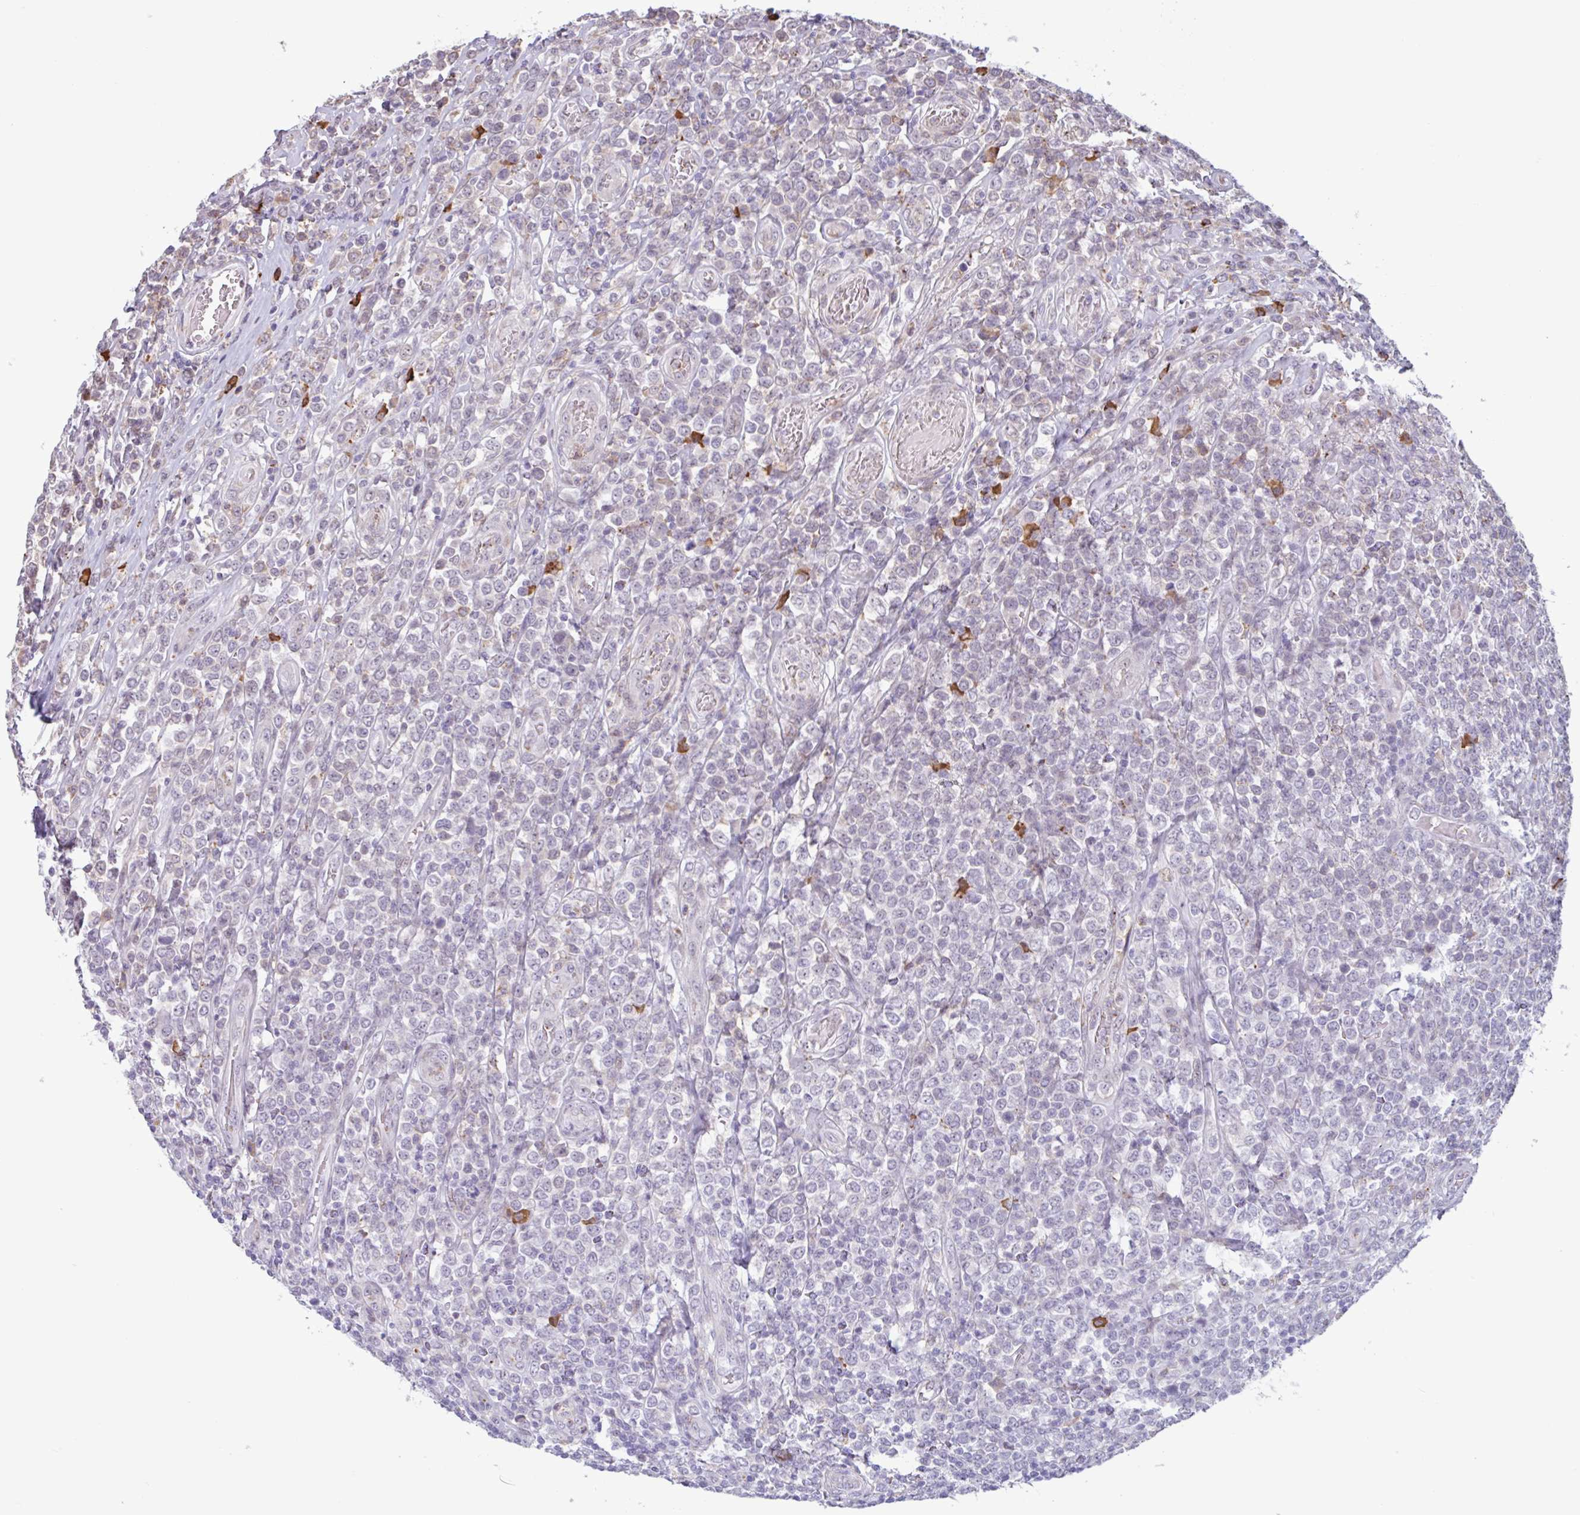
{"staining": {"intensity": "negative", "quantity": "none", "location": "none"}, "tissue": "lymphoma", "cell_type": "Tumor cells", "image_type": "cancer", "snomed": [{"axis": "morphology", "description": "Malignant lymphoma, non-Hodgkin's type, High grade"}, {"axis": "topography", "description": "Soft tissue"}], "caption": "Malignant lymphoma, non-Hodgkin's type (high-grade) was stained to show a protein in brown. There is no significant positivity in tumor cells. (Stains: DAB immunohistochemistry (IHC) with hematoxylin counter stain, Microscopy: brightfield microscopy at high magnification).", "gene": "TAF1D", "patient": {"sex": "female", "age": 56}}